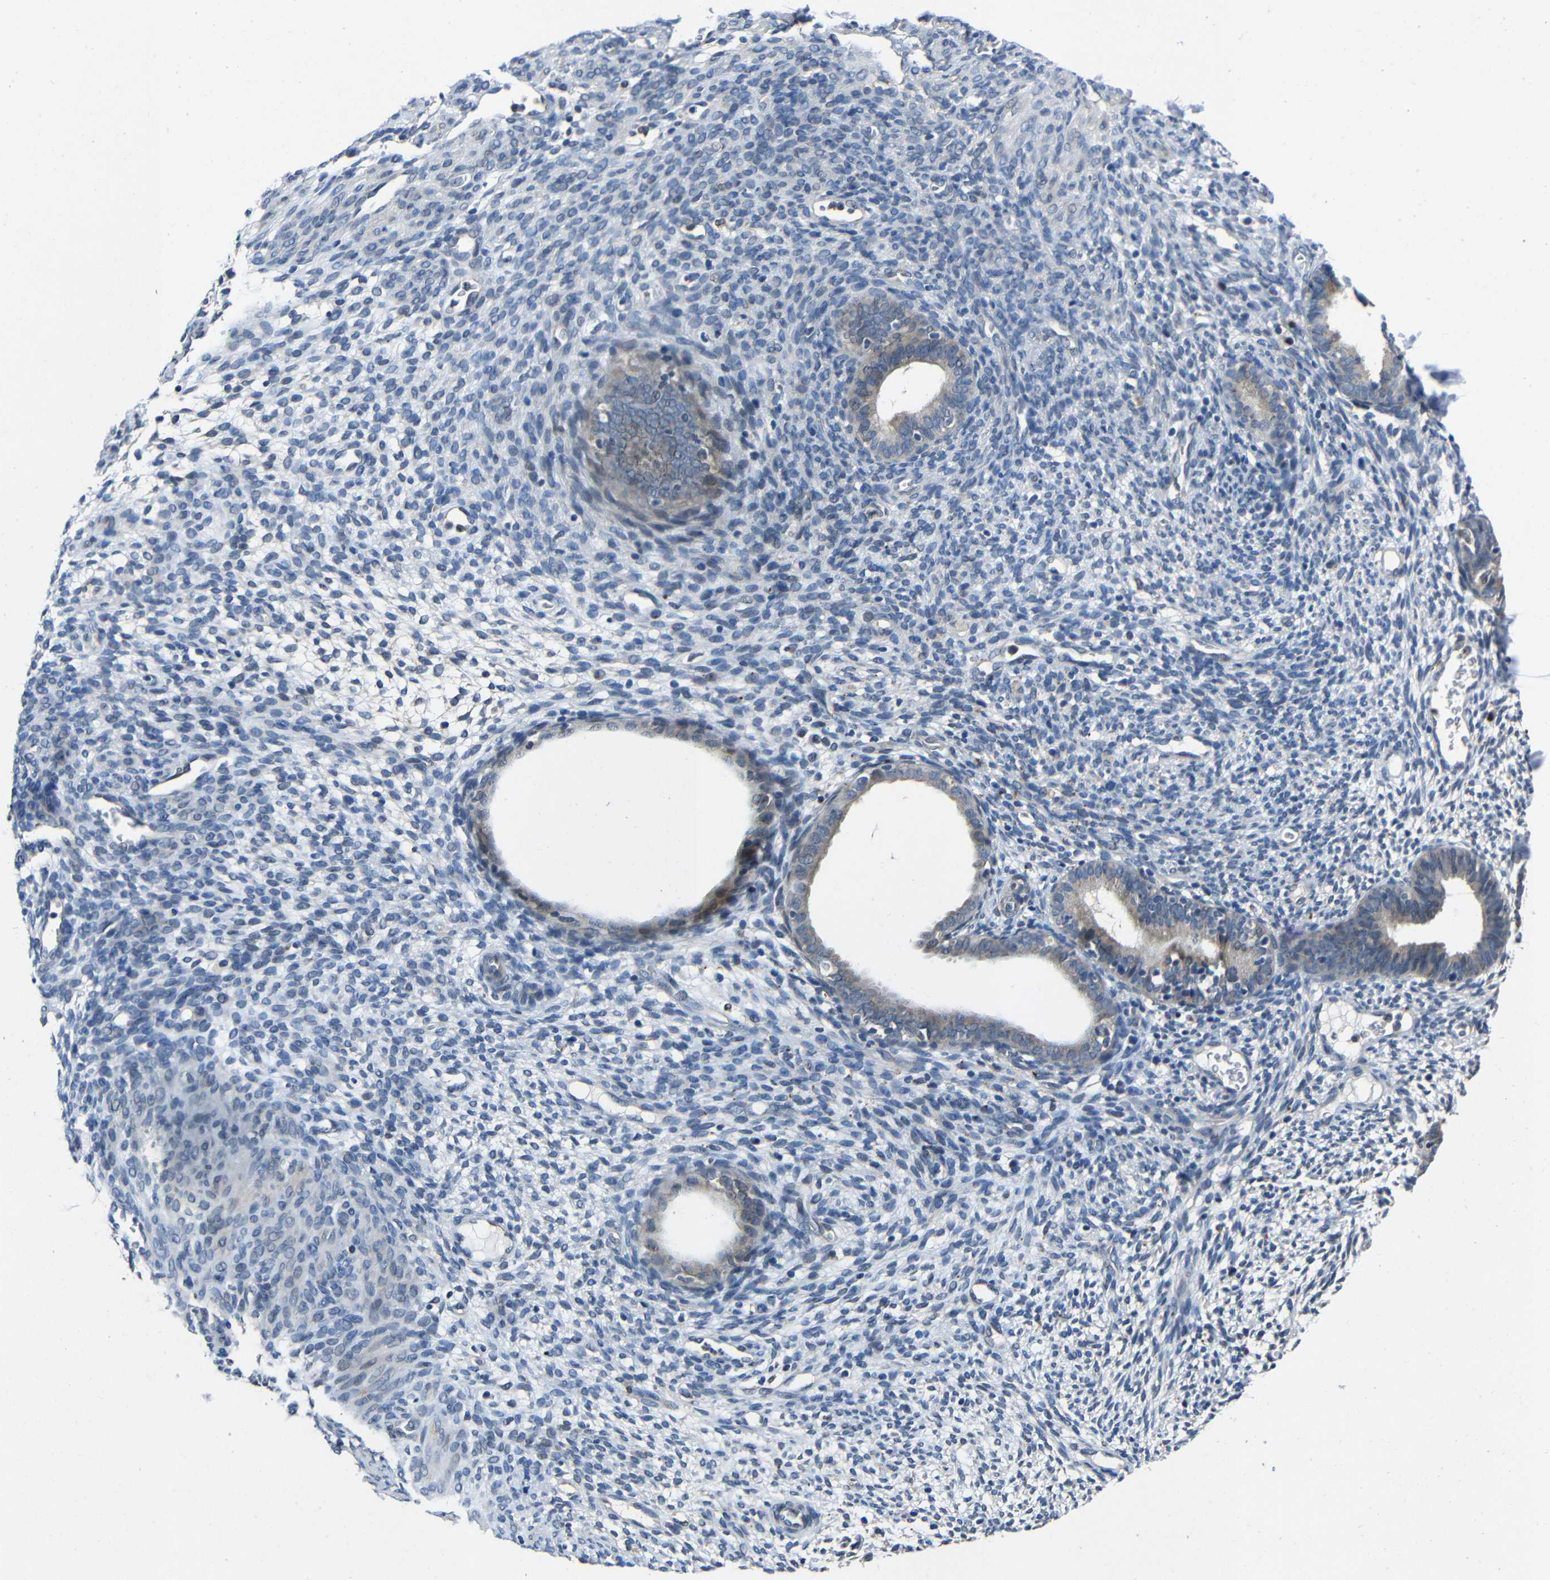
{"staining": {"intensity": "negative", "quantity": "none", "location": "none"}, "tissue": "endometrium", "cell_type": "Cells in endometrial stroma", "image_type": "normal", "snomed": [{"axis": "morphology", "description": "Normal tissue, NOS"}, {"axis": "morphology", "description": "Atrophy, NOS"}, {"axis": "topography", "description": "Uterus"}, {"axis": "topography", "description": "Endometrium"}], "caption": "DAB (3,3'-diaminobenzidine) immunohistochemical staining of unremarkable endometrium displays no significant positivity in cells in endometrial stroma.", "gene": "C6orf89", "patient": {"sex": "female", "age": 68}}